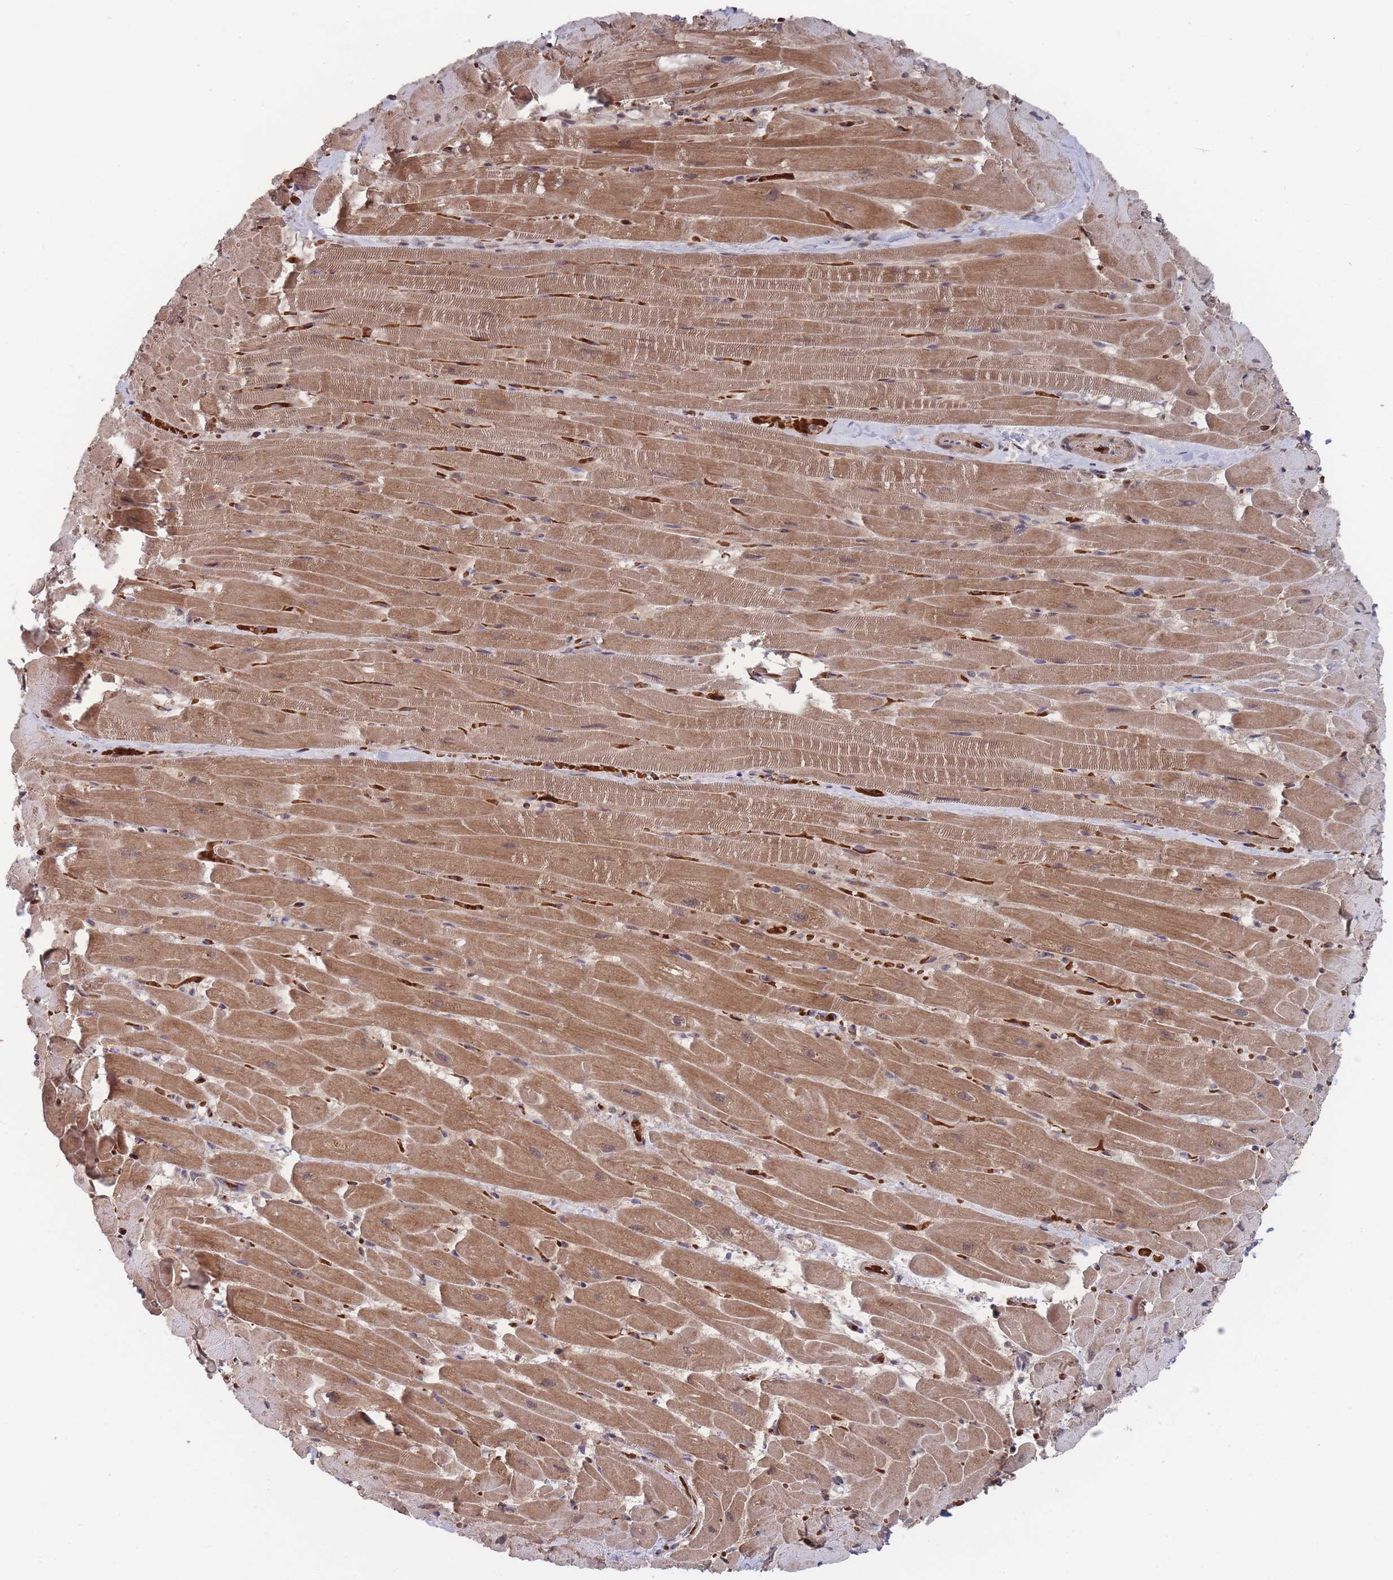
{"staining": {"intensity": "moderate", "quantity": ">75%", "location": "cytoplasmic/membranous"}, "tissue": "heart muscle", "cell_type": "Cardiomyocytes", "image_type": "normal", "snomed": [{"axis": "morphology", "description": "Normal tissue, NOS"}, {"axis": "topography", "description": "Heart"}], "caption": "Immunohistochemical staining of normal heart muscle demonstrates medium levels of moderate cytoplasmic/membranous staining in about >75% of cardiomyocytes. (DAB (3,3'-diaminobenzidine) = brown stain, brightfield microscopy at high magnification).", "gene": "SF3B1", "patient": {"sex": "male", "age": 37}}